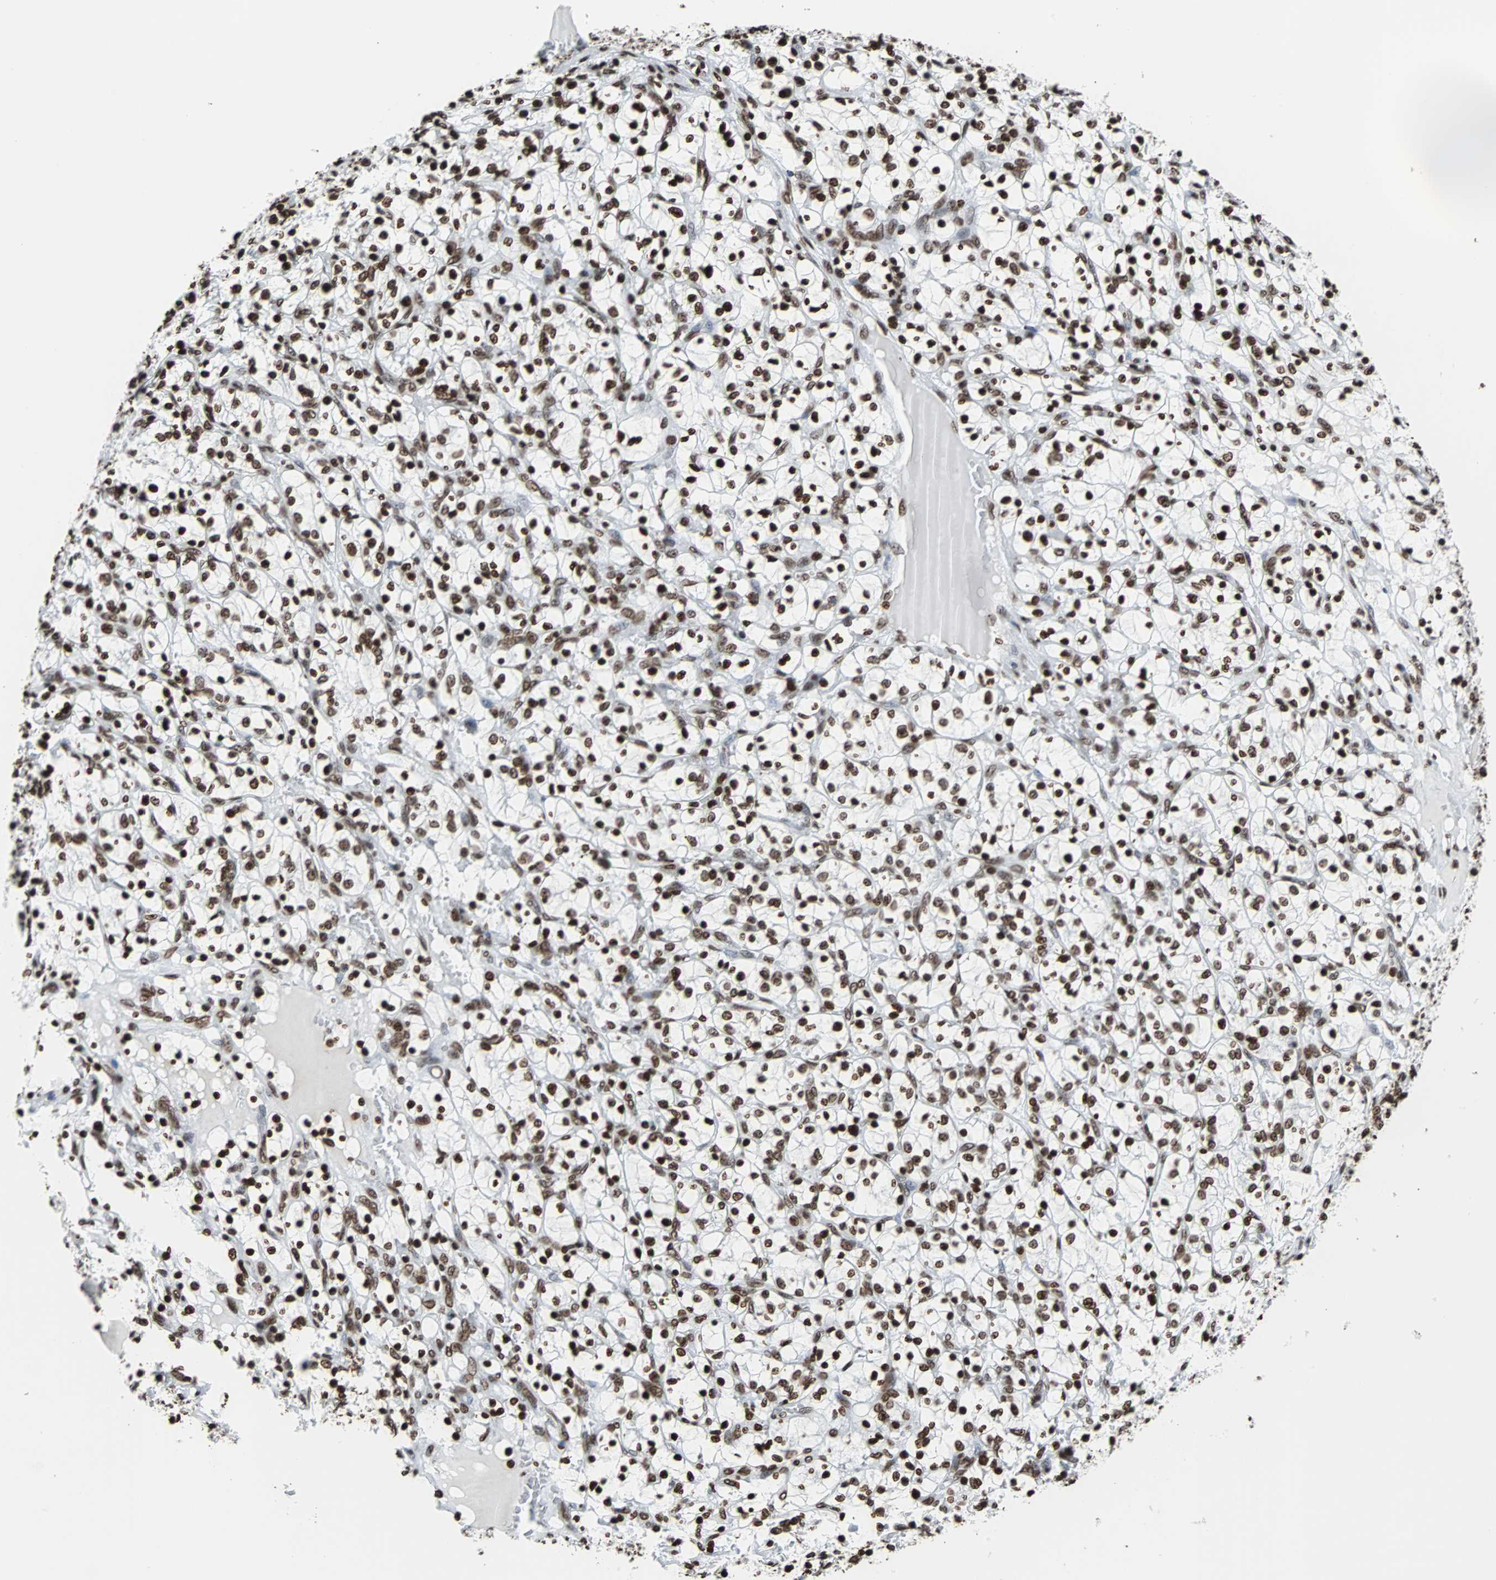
{"staining": {"intensity": "strong", "quantity": ">75%", "location": "nuclear"}, "tissue": "renal cancer", "cell_type": "Tumor cells", "image_type": "cancer", "snomed": [{"axis": "morphology", "description": "Adenocarcinoma, NOS"}, {"axis": "topography", "description": "Kidney"}], "caption": "An image showing strong nuclear staining in about >75% of tumor cells in adenocarcinoma (renal), as visualized by brown immunohistochemical staining.", "gene": "H2BC18", "patient": {"sex": "female", "age": 69}}